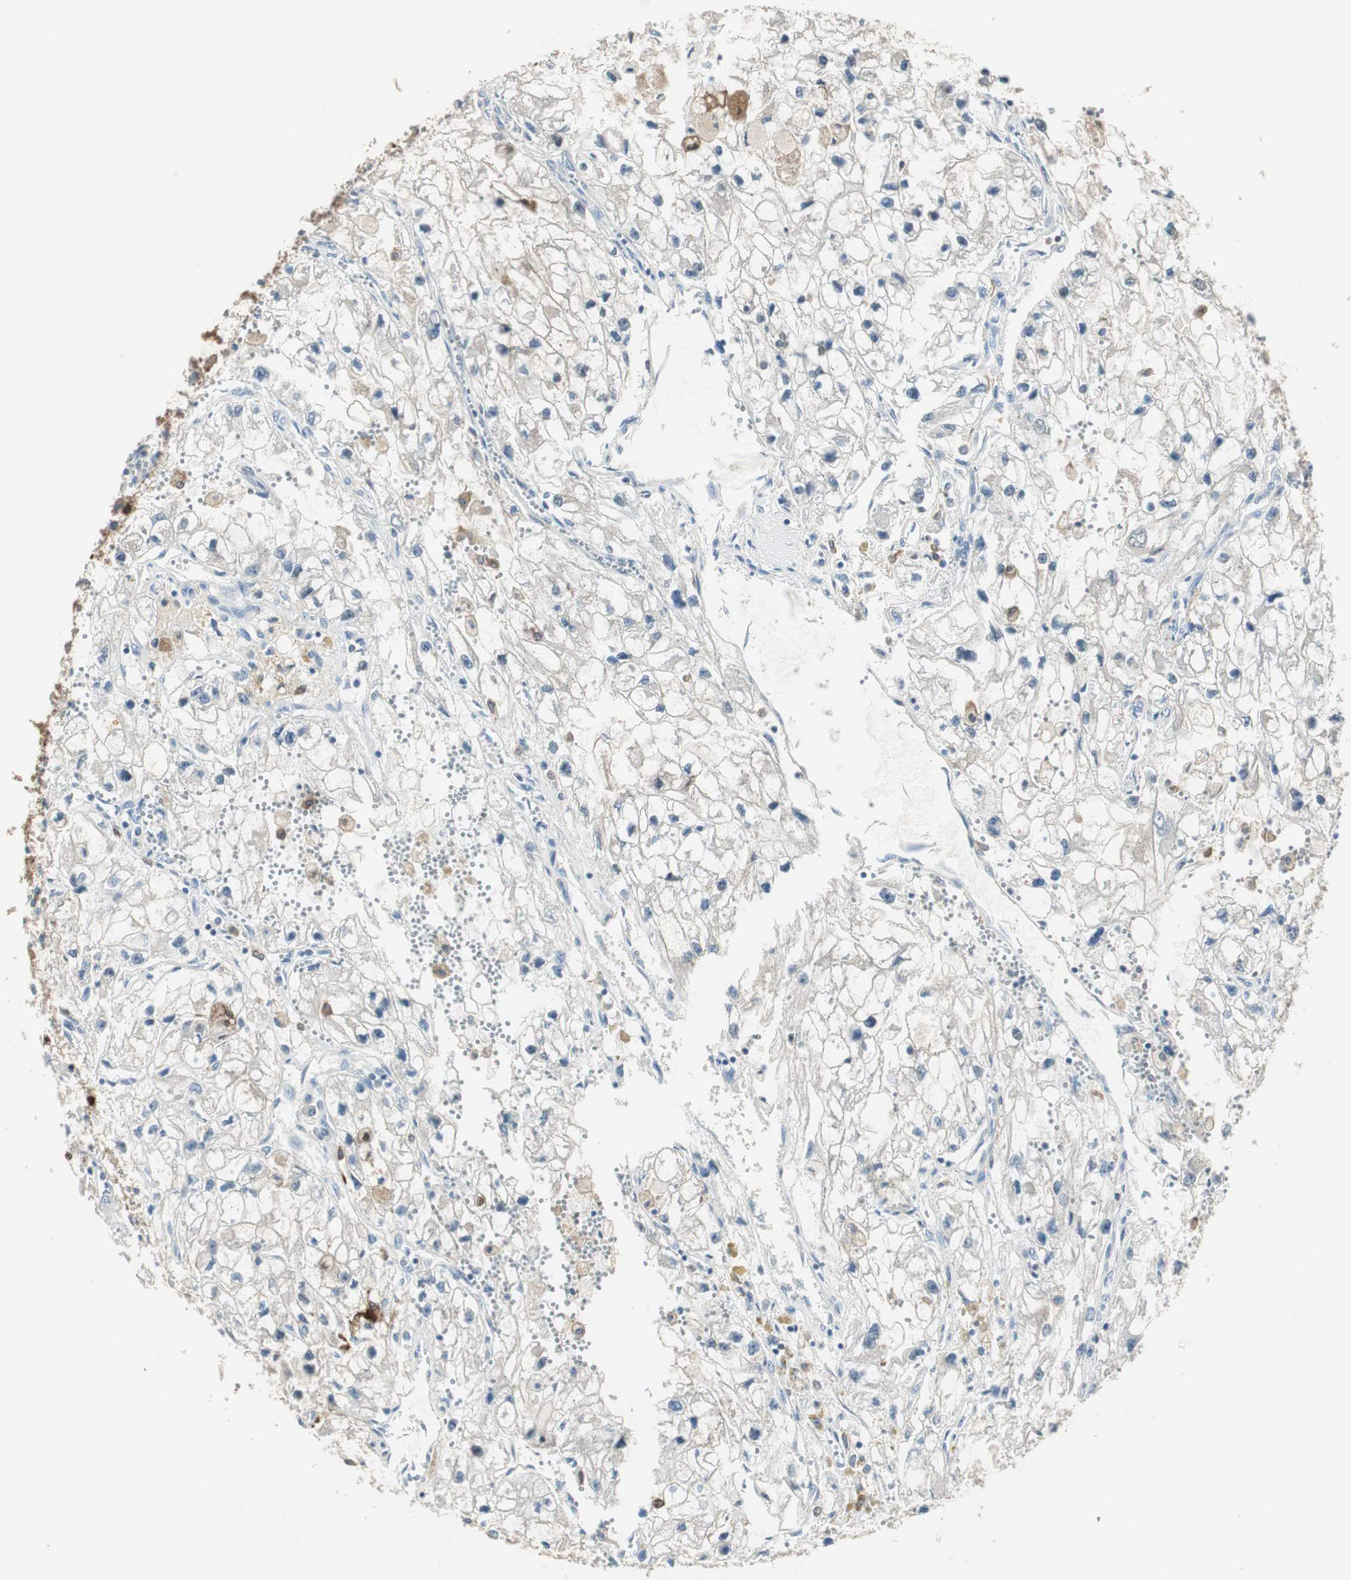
{"staining": {"intensity": "negative", "quantity": "none", "location": "none"}, "tissue": "renal cancer", "cell_type": "Tumor cells", "image_type": "cancer", "snomed": [{"axis": "morphology", "description": "Adenocarcinoma, NOS"}, {"axis": "topography", "description": "Kidney"}], "caption": "The micrograph demonstrates no staining of tumor cells in renal adenocarcinoma. The staining is performed using DAB brown chromogen with nuclei counter-stained in using hematoxylin.", "gene": "MSTO1", "patient": {"sex": "female", "age": 70}}